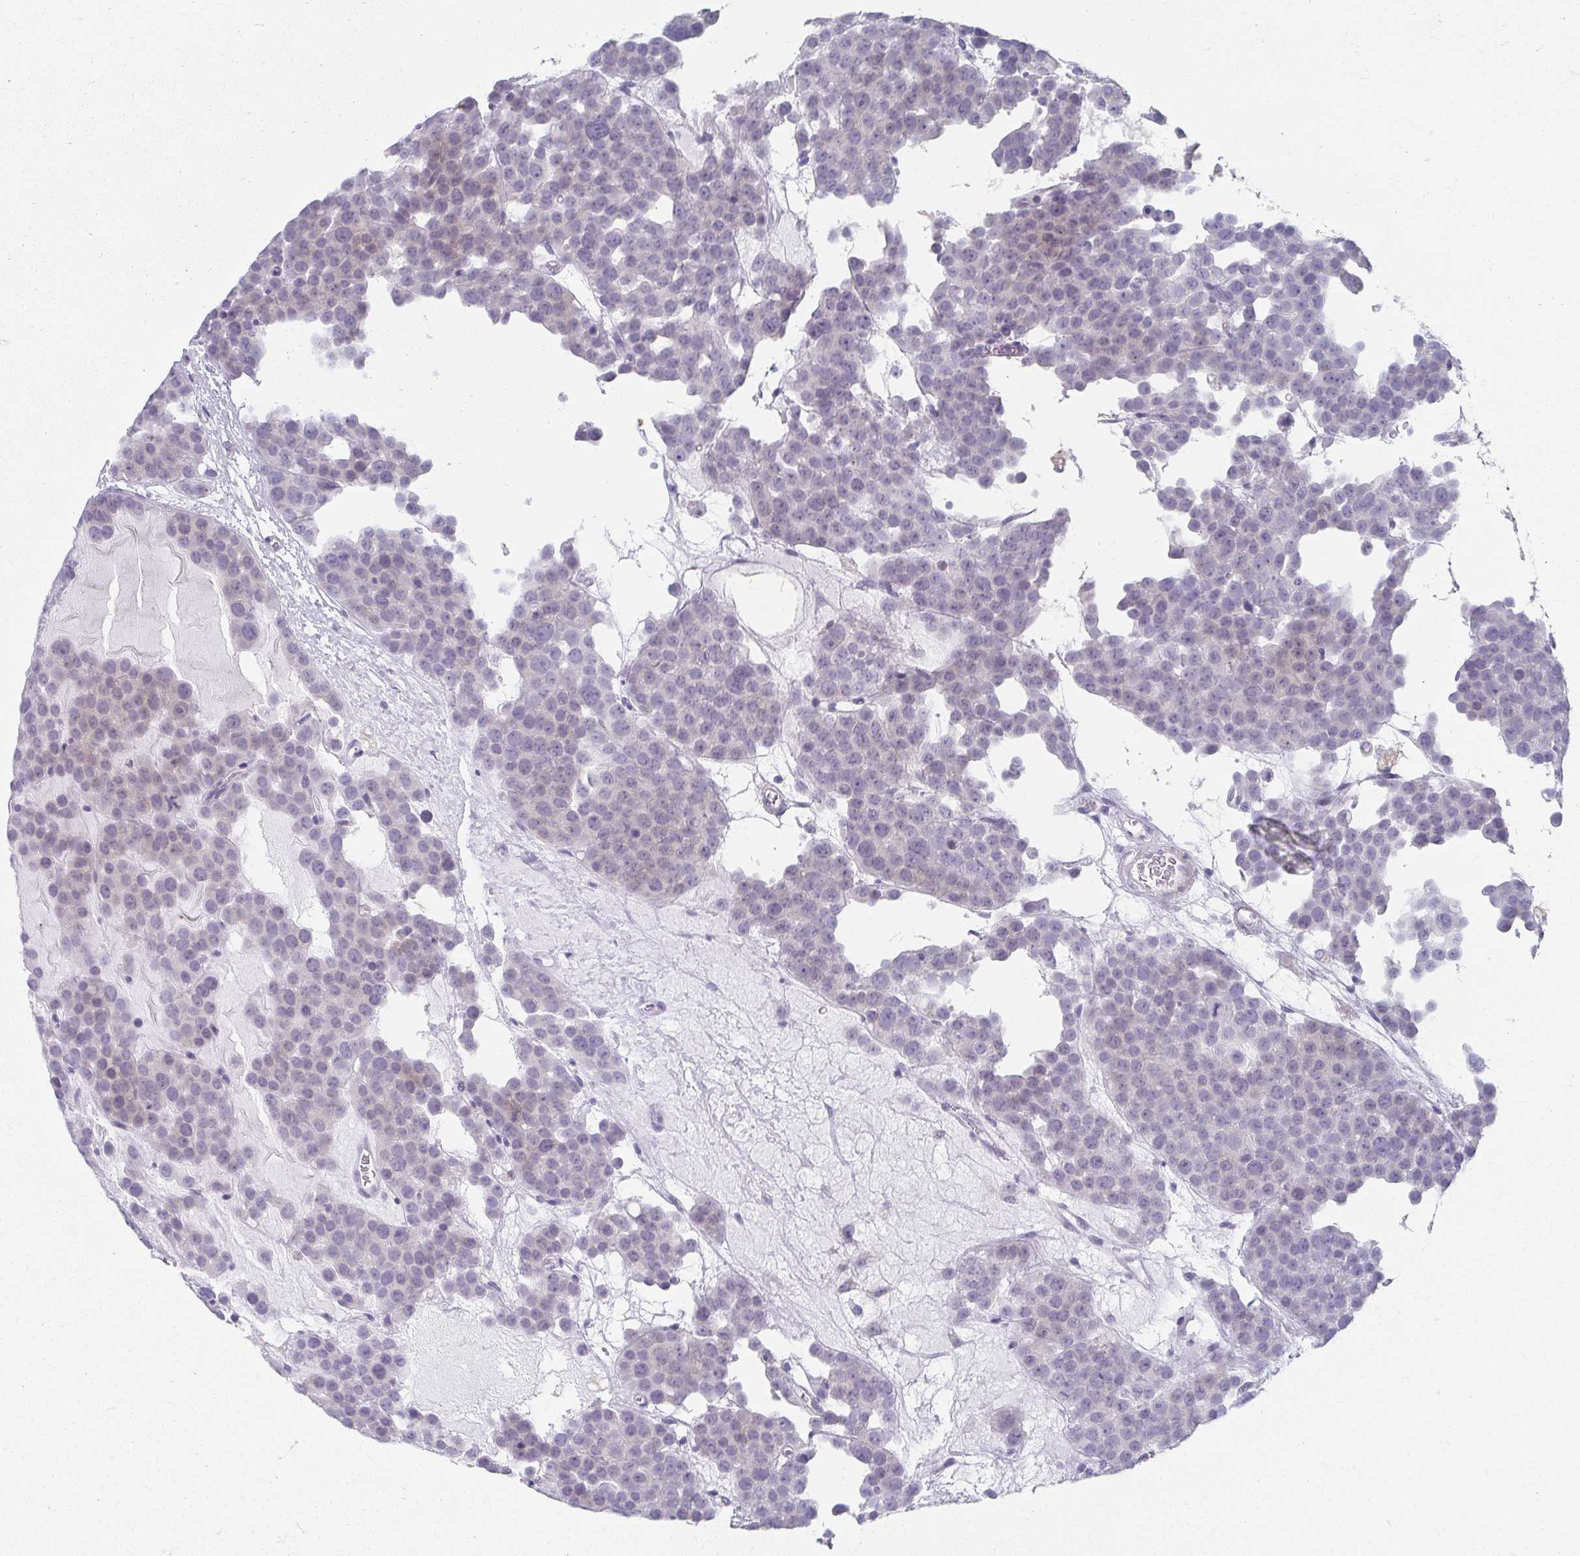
{"staining": {"intensity": "negative", "quantity": "none", "location": "none"}, "tissue": "testis cancer", "cell_type": "Tumor cells", "image_type": "cancer", "snomed": [{"axis": "morphology", "description": "Seminoma, NOS"}, {"axis": "topography", "description": "Testis"}], "caption": "Image shows no protein positivity in tumor cells of testis cancer tissue.", "gene": "CAMKV", "patient": {"sex": "male", "age": 71}}